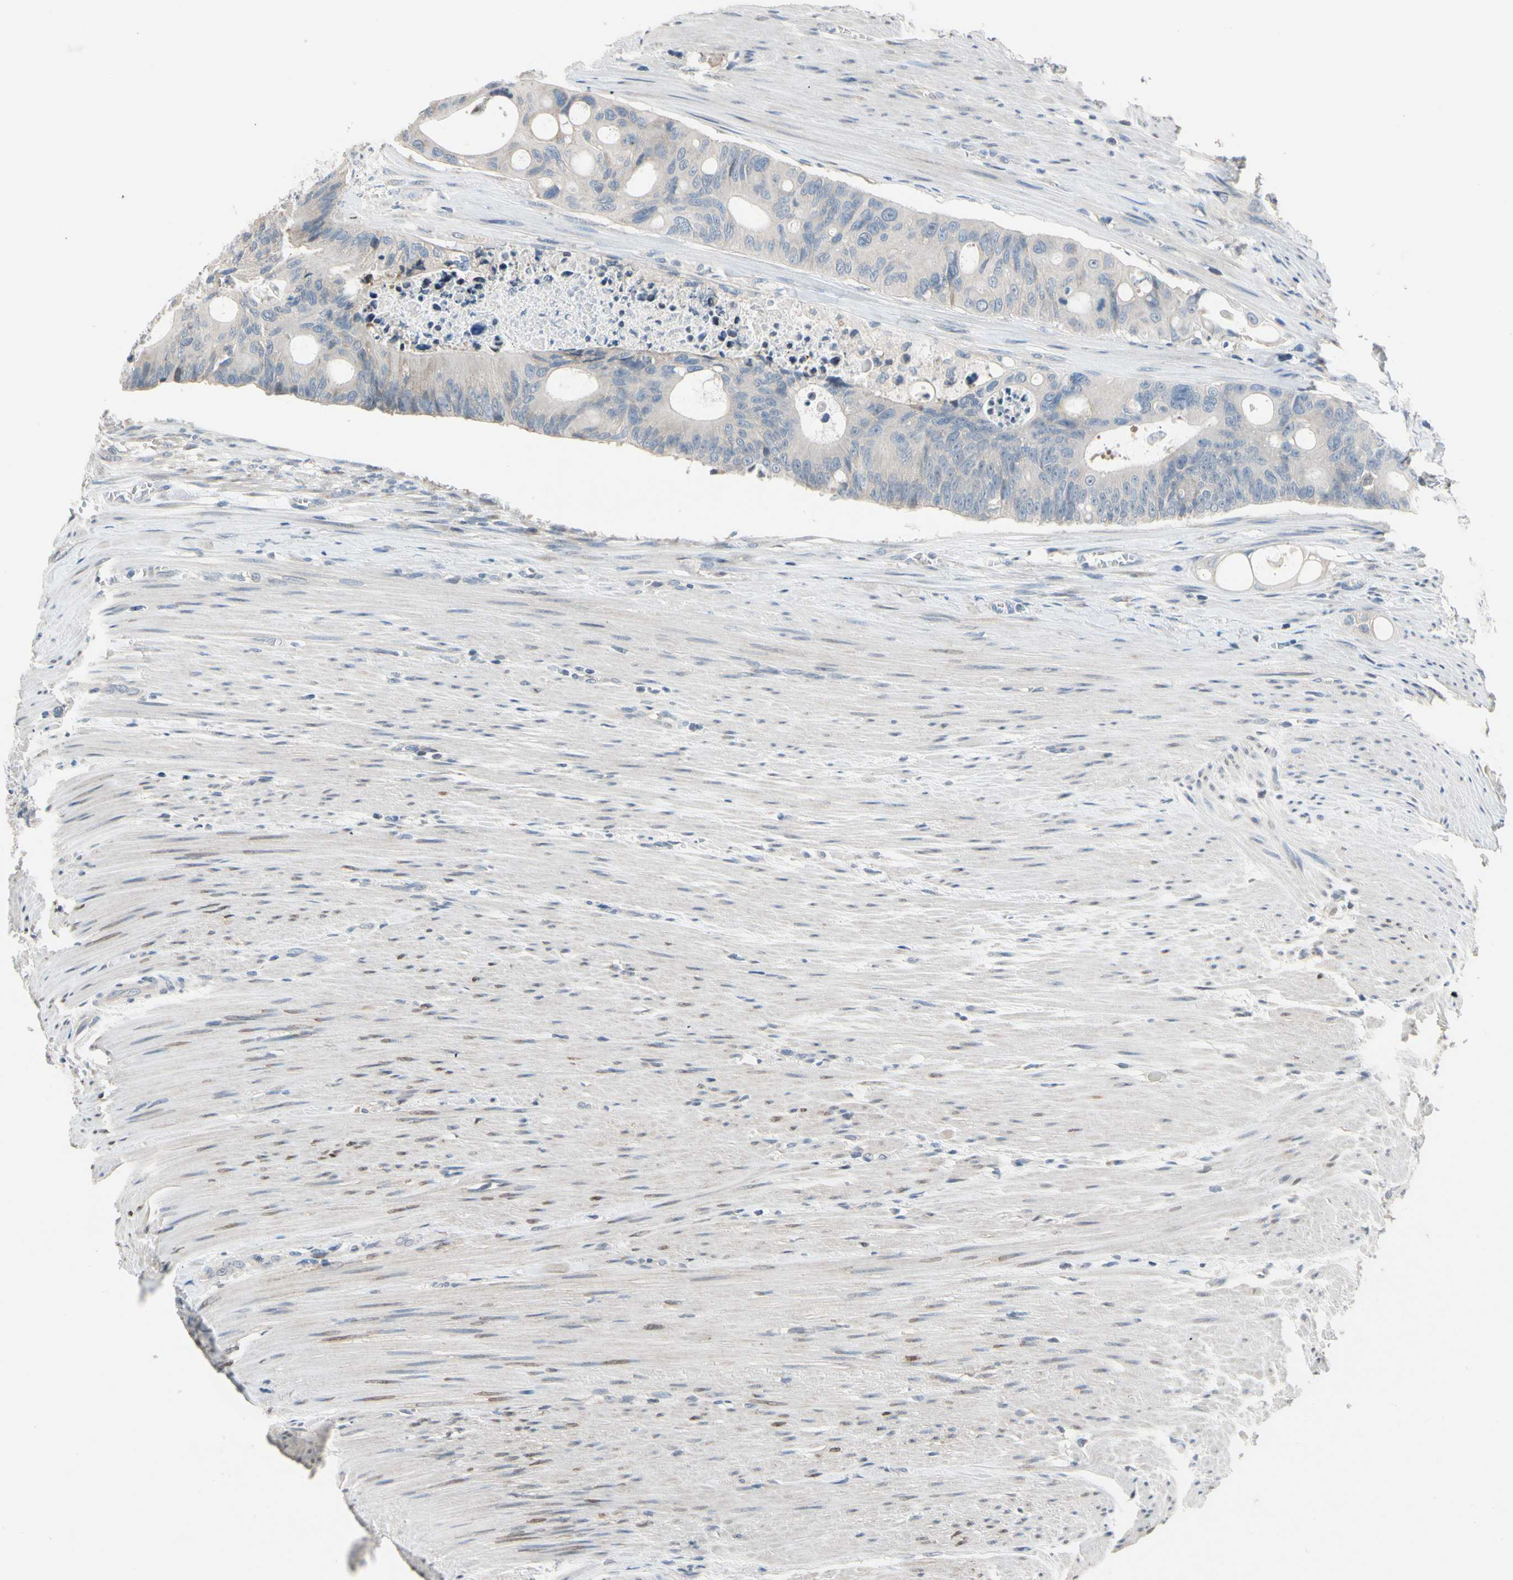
{"staining": {"intensity": "weak", "quantity": "25%-75%", "location": "cytoplasmic/membranous"}, "tissue": "colorectal cancer", "cell_type": "Tumor cells", "image_type": "cancer", "snomed": [{"axis": "morphology", "description": "Adenocarcinoma, NOS"}, {"axis": "topography", "description": "Colon"}], "caption": "Colorectal adenocarcinoma tissue displays weak cytoplasmic/membranous expression in approximately 25%-75% of tumor cells, visualized by immunohistochemistry. (DAB IHC with brightfield microscopy, high magnification).", "gene": "PIP5K1B", "patient": {"sex": "female", "age": 57}}